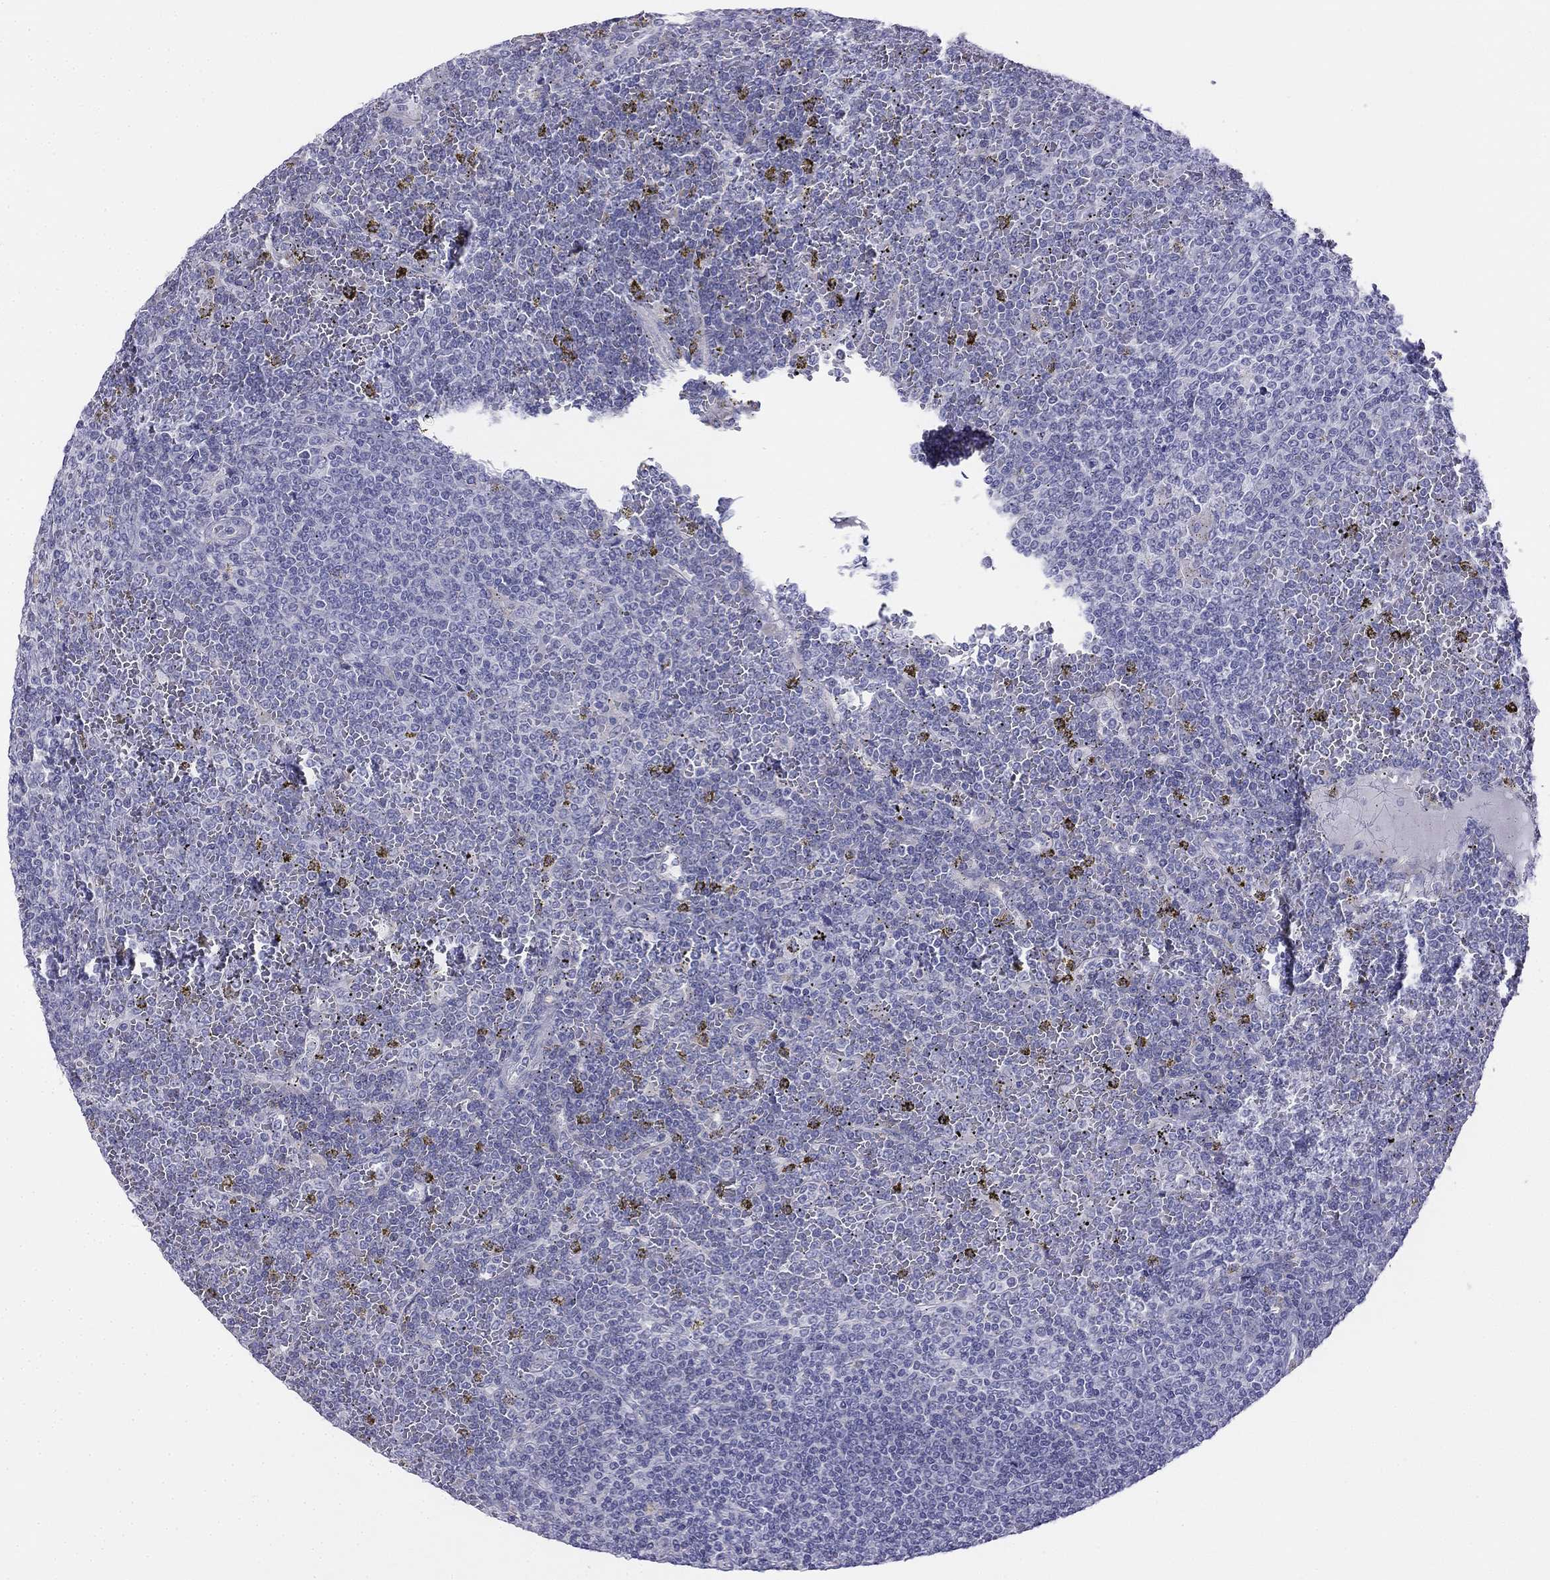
{"staining": {"intensity": "negative", "quantity": "none", "location": "none"}, "tissue": "lymphoma", "cell_type": "Tumor cells", "image_type": "cancer", "snomed": [{"axis": "morphology", "description": "Malignant lymphoma, non-Hodgkin's type, Low grade"}, {"axis": "topography", "description": "Spleen"}], "caption": "Immunohistochemical staining of lymphoma demonstrates no significant staining in tumor cells.", "gene": "ALOXE3", "patient": {"sex": "female", "age": 19}}